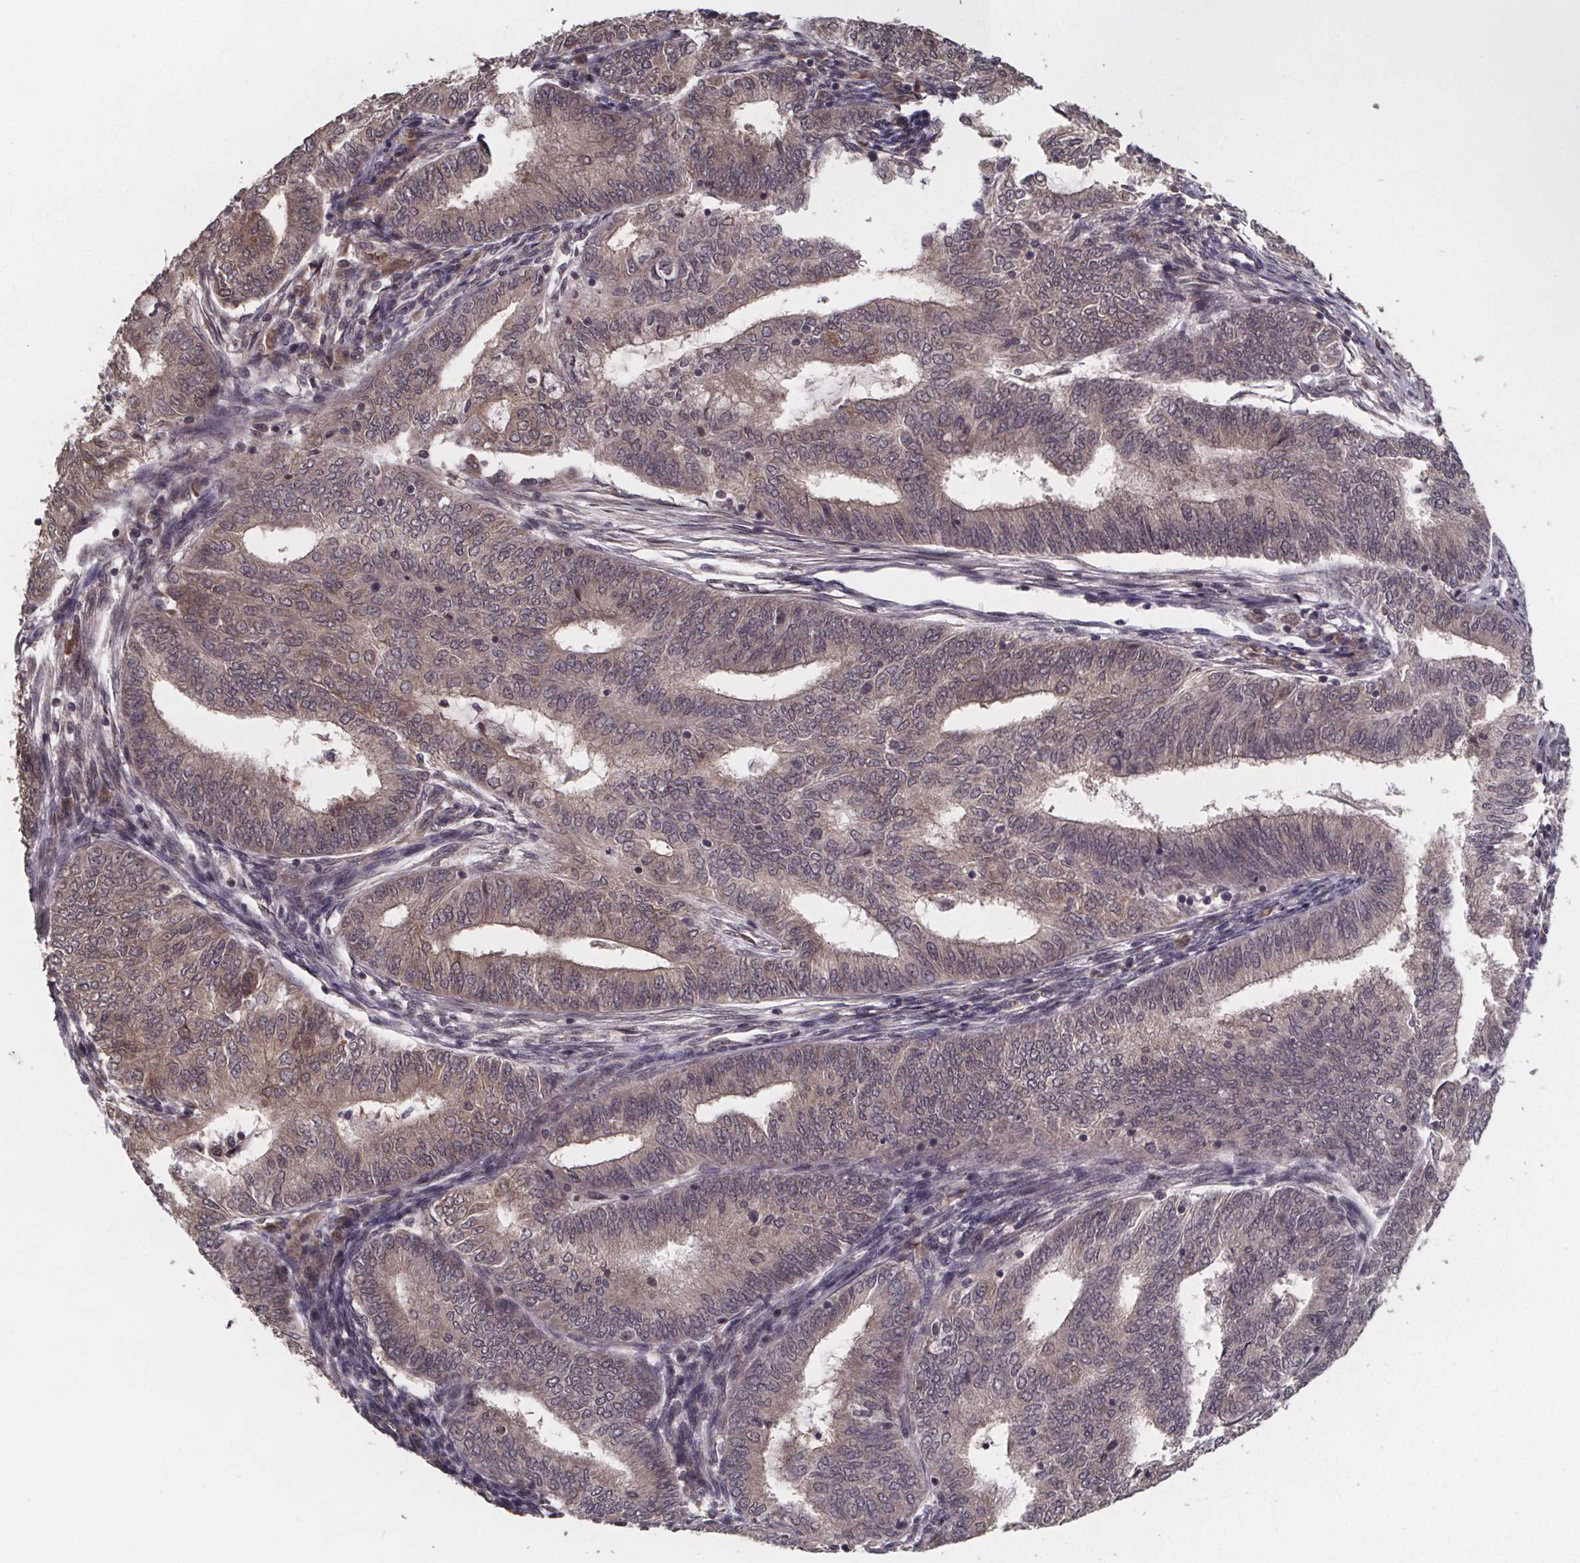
{"staining": {"intensity": "weak", "quantity": ">75%", "location": "cytoplasmic/membranous"}, "tissue": "endometrial cancer", "cell_type": "Tumor cells", "image_type": "cancer", "snomed": [{"axis": "morphology", "description": "Adenocarcinoma, NOS"}, {"axis": "topography", "description": "Endometrium"}], "caption": "A high-resolution micrograph shows IHC staining of endometrial cancer, which displays weak cytoplasmic/membranous staining in approximately >75% of tumor cells. (DAB IHC with brightfield microscopy, high magnification).", "gene": "SAT1", "patient": {"sex": "female", "age": 62}}